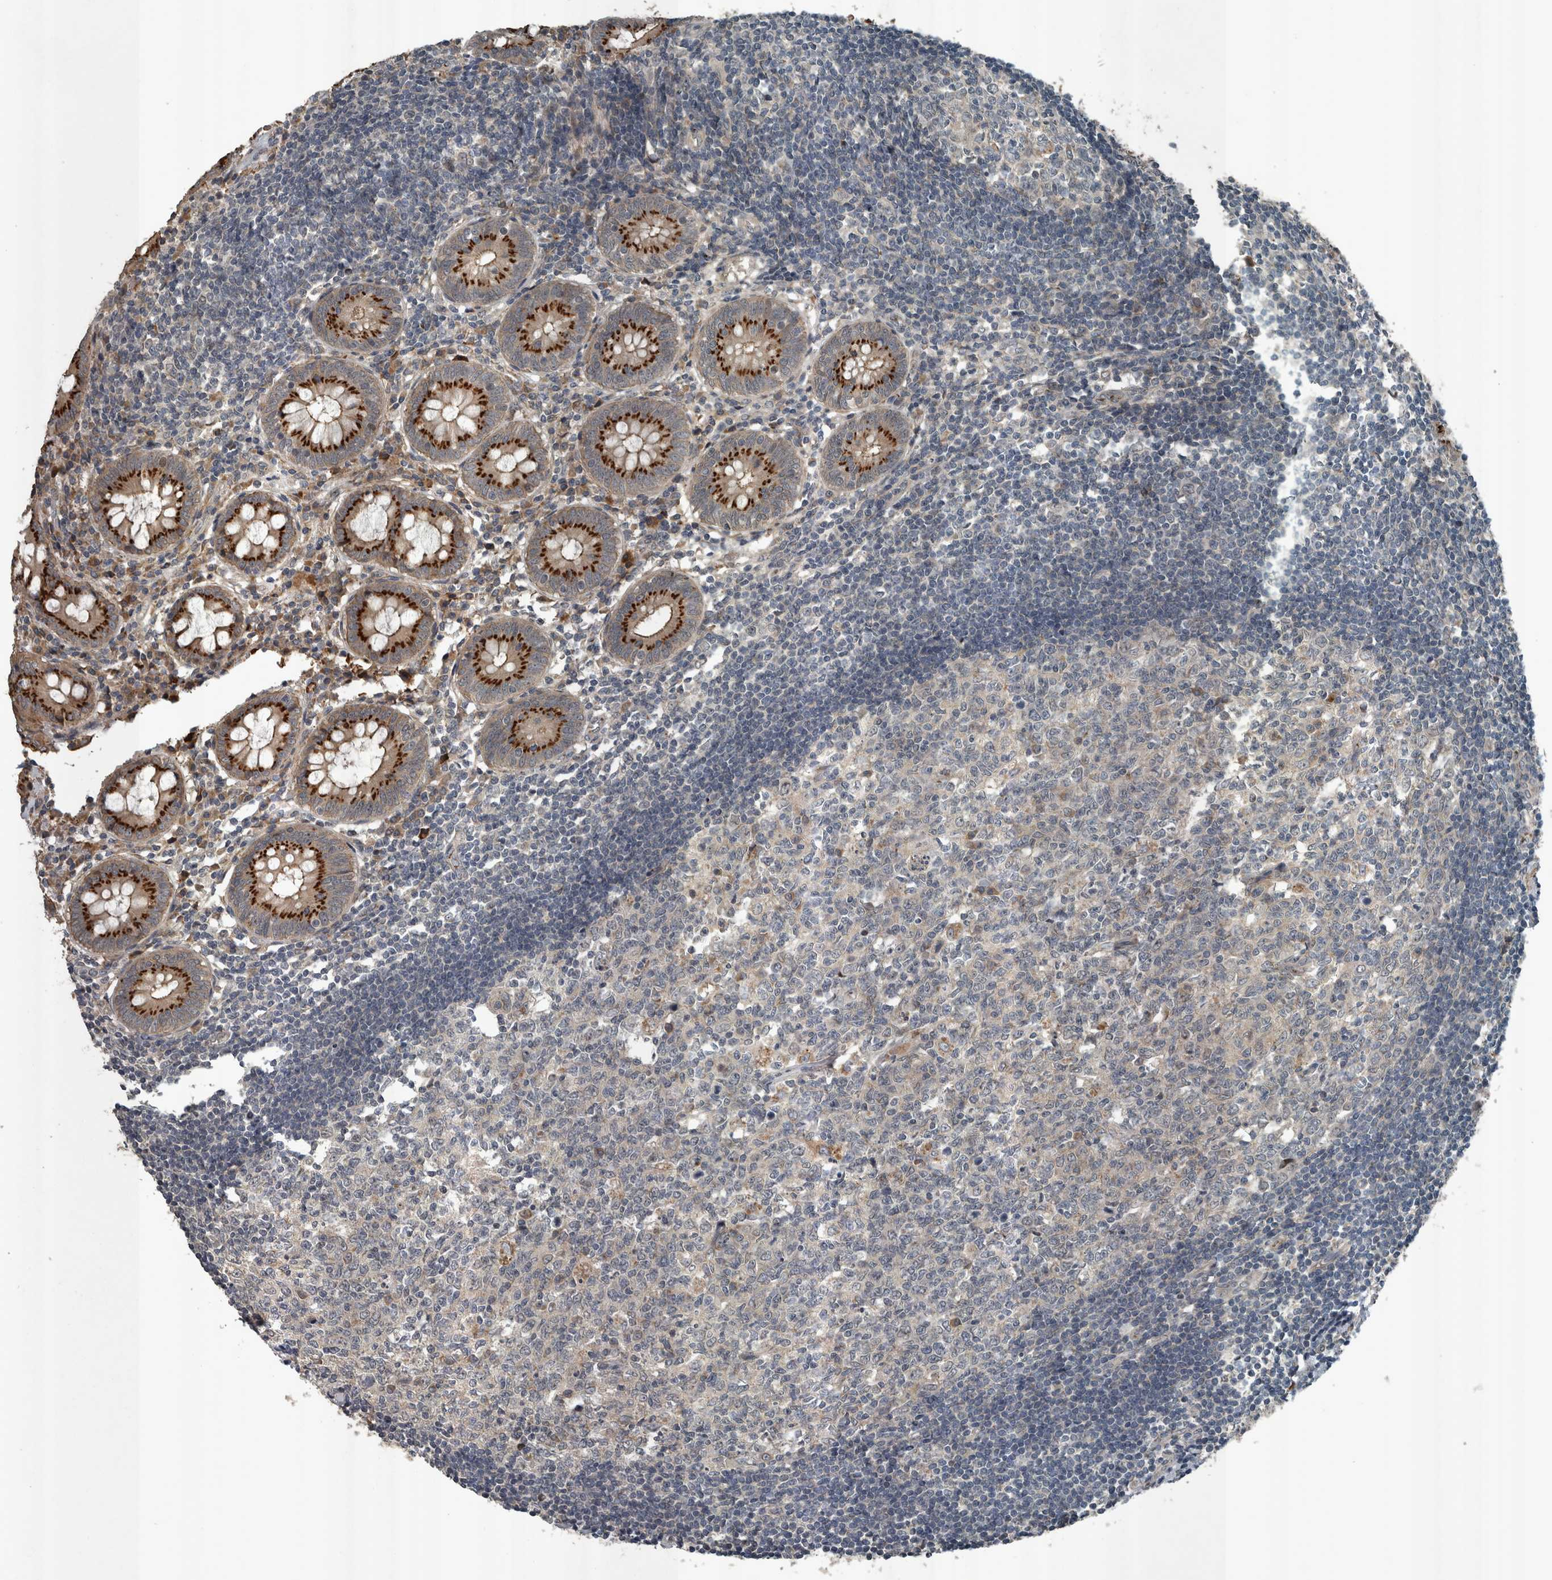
{"staining": {"intensity": "strong", "quantity": ">75%", "location": "cytoplasmic/membranous"}, "tissue": "appendix", "cell_type": "Glandular cells", "image_type": "normal", "snomed": [{"axis": "morphology", "description": "Normal tissue, NOS"}, {"axis": "topography", "description": "Appendix"}], "caption": "Immunohistochemistry (IHC) of normal appendix exhibits high levels of strong cytoplasmic/membranous positivity in approximately >75% of glandular cells.", "gene": "ZNF345", "patient": {"sex": "female", "age": 54}}